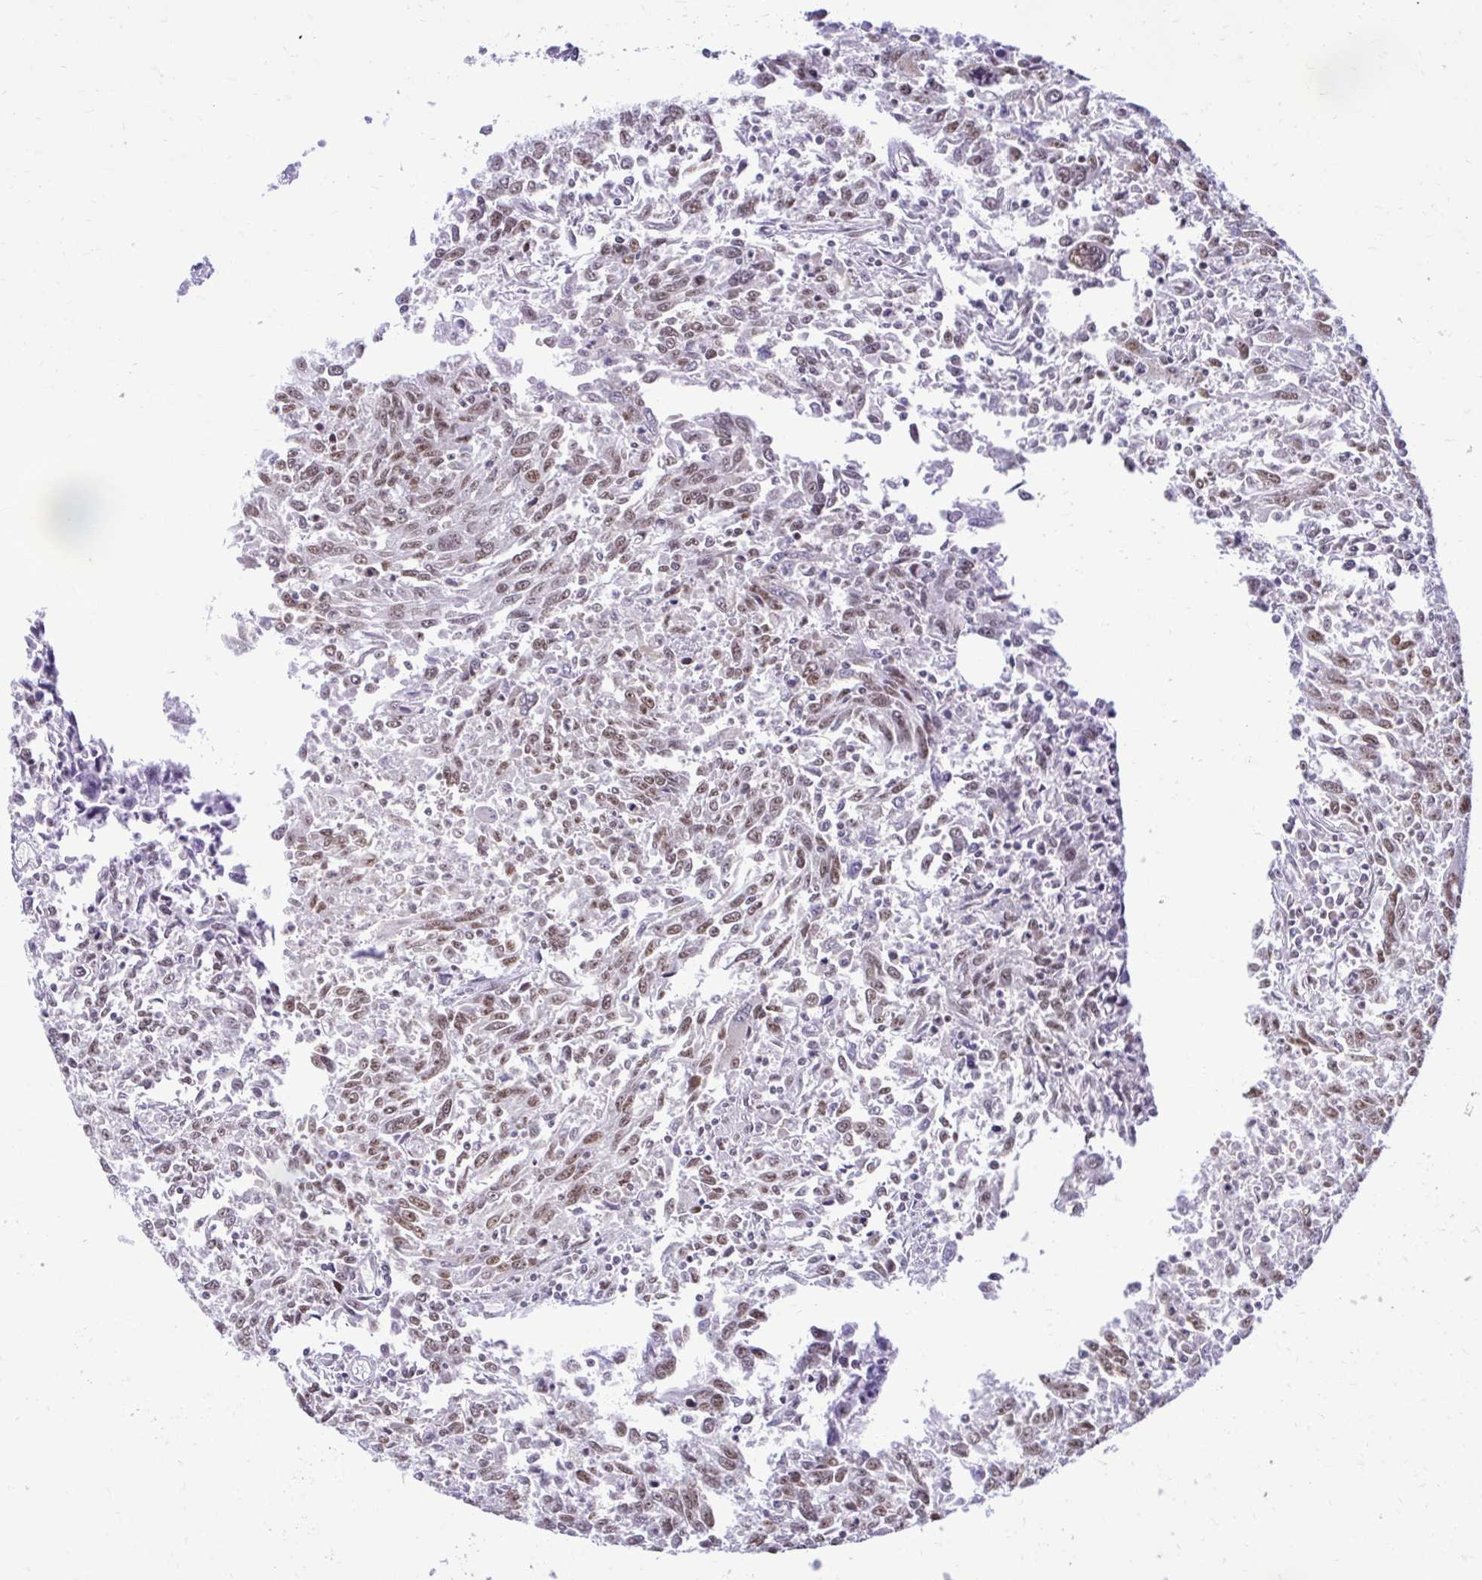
{"staining": {"intensity": "moderate", "quantity": ">75%", "location": "nuclear"}, "tissue": "breast cancer", "cell_type": "Tumor cells", "image_type": "cancer", "snomed": [{"axis": "morphology", "description": "Duct carcinoma"}, {"axis": "topography", "description": "Breast"}], "caption": "This is a photomicrograph of IHC staining of invasive ductal carcinoma (breast), which shows moderate expression in the nuclear of tumor cells.", "gene": "PRPF19", "patient": {"sex": "female", "age": 50}}